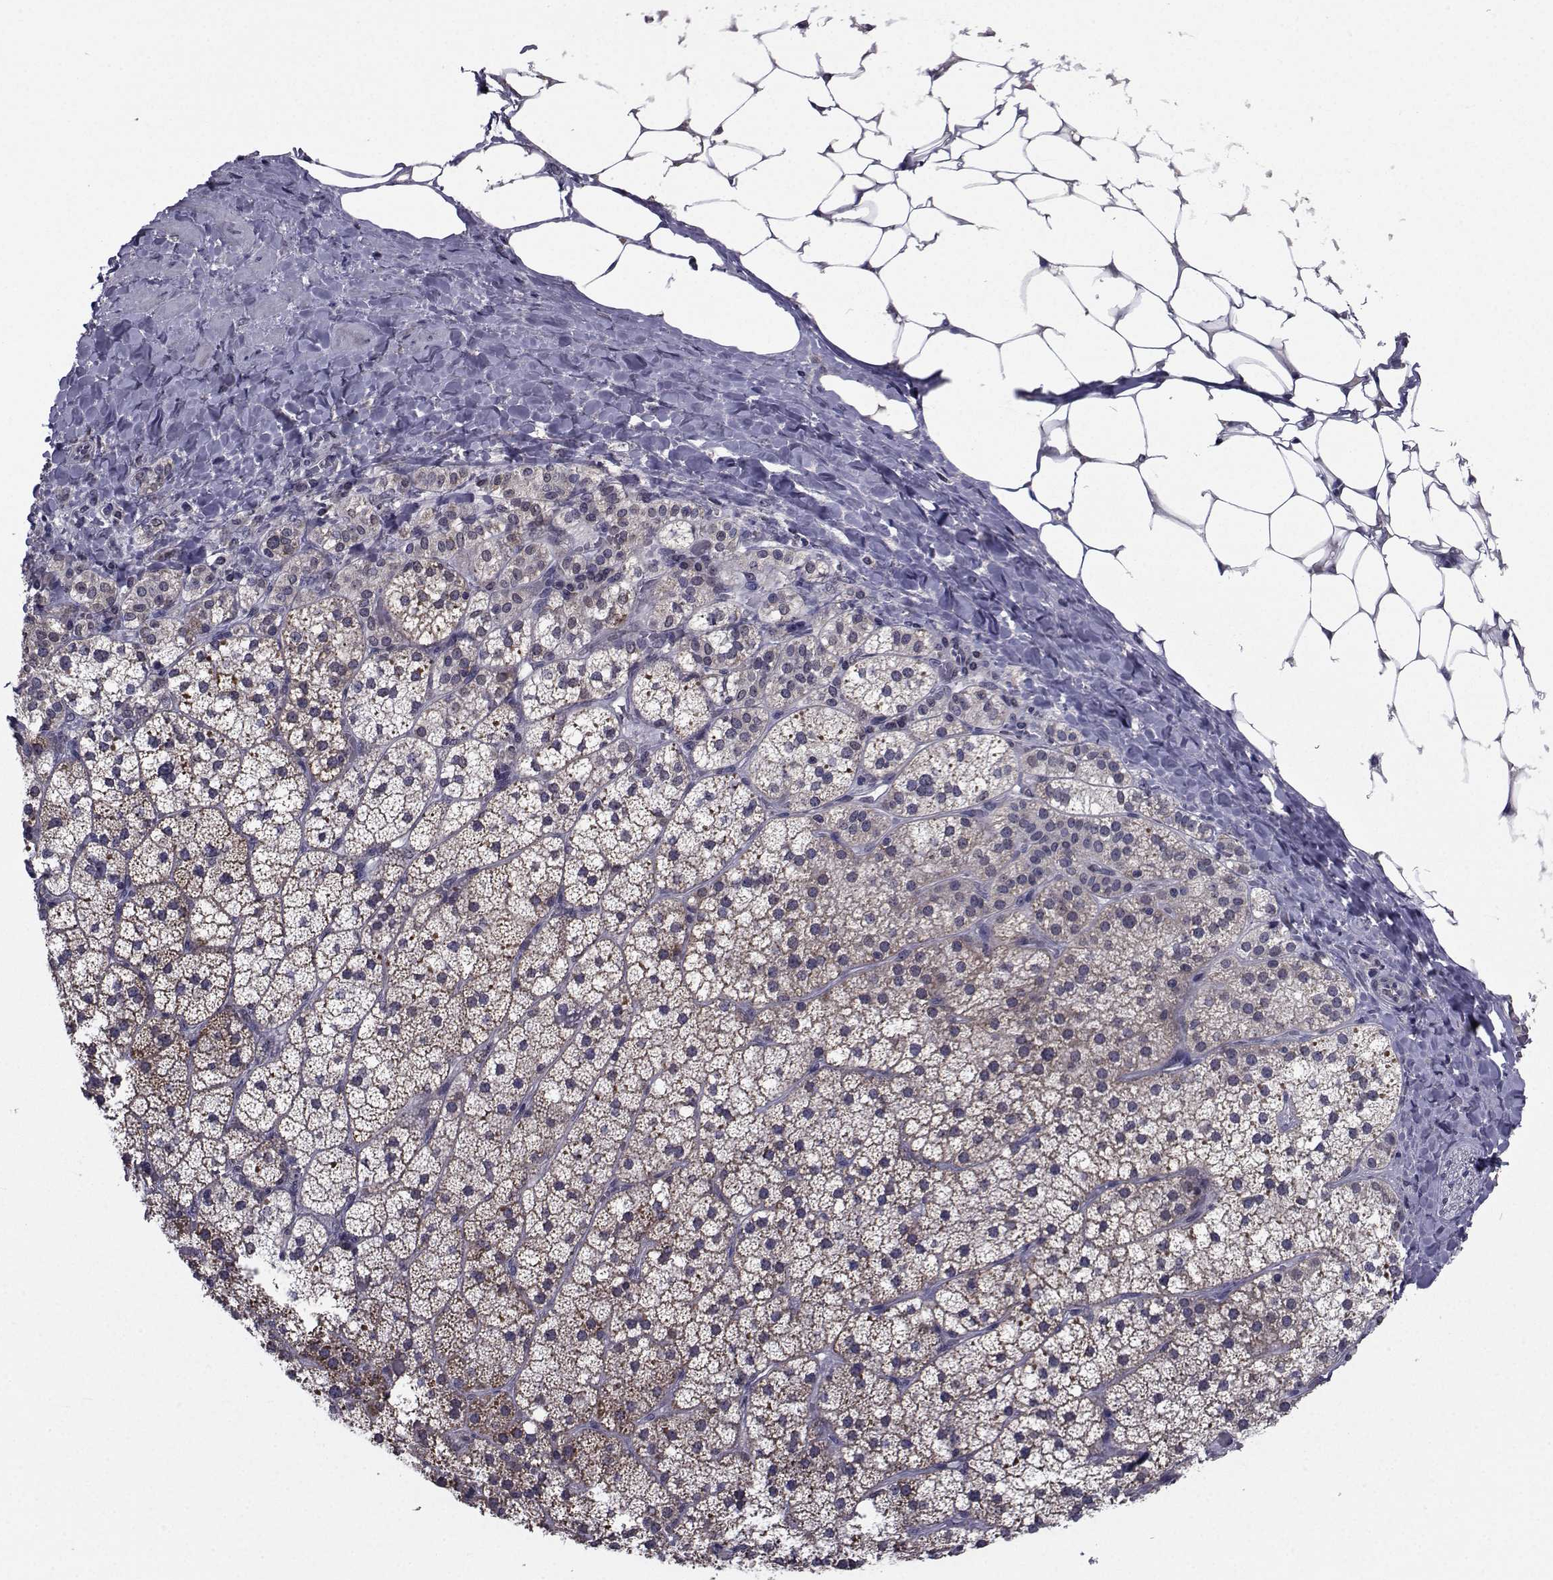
{"staining": {"intensity": "strong", "quantity": "25%-75%", "location": "cytoplasmic/membranous"}, "tissue": "adrenal gland", "cell_type": "Glandular cells", "image_type": "normal", "snomed": [{"axis": "morphology", "description": "Normal tissue, NOS"}, {"axis": "topography", "description": "Adrenal gland"}], "caption": "About 25%-75% of glandular cells in normal human adrenal gland demonstrate strong cytoplasmic/membranous protein positivity as visualized by brown immunohistochemical staining.", "gene": "CYP2S1", "patient": {"sex": "male", "age": 53}}